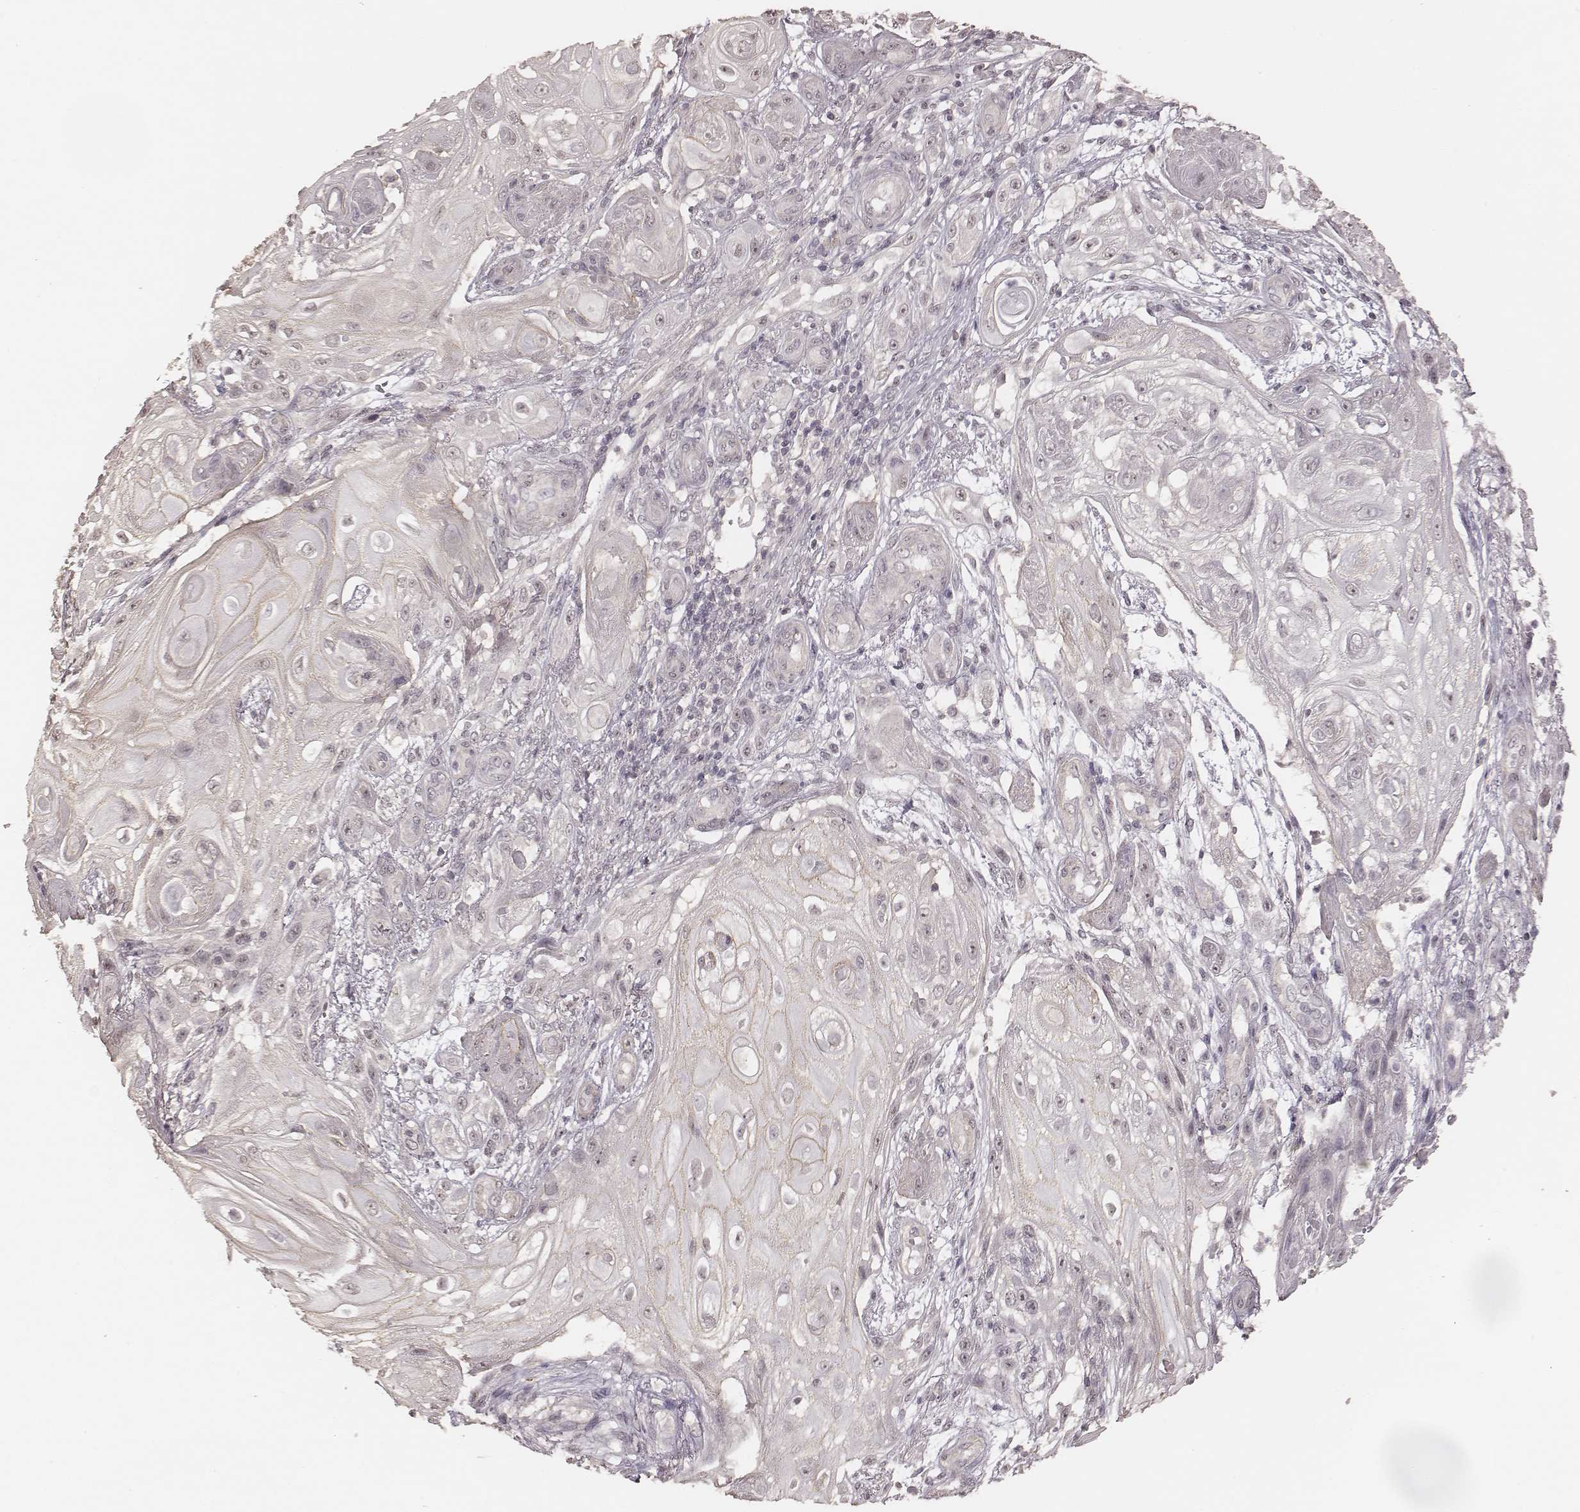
{"staining": {"intensity": "negative", "quantity": "none", "location": "none"}, "tissue": "skin cancer", "cell_type": "Tumor cells", "image_type": "cancer", "snomed": [{"axis": "morphology", "description": "Squamous cell carcinoma, NOS"}, {"axis": "topography", "description": "Skin"}], "caption": "Squamous cell carcinoma (skin) was stained to show a protein in brown. There is no significant expression in tumor cells.", "gene": "LY6K", "patient": {"sex": "male", "age": 62}}